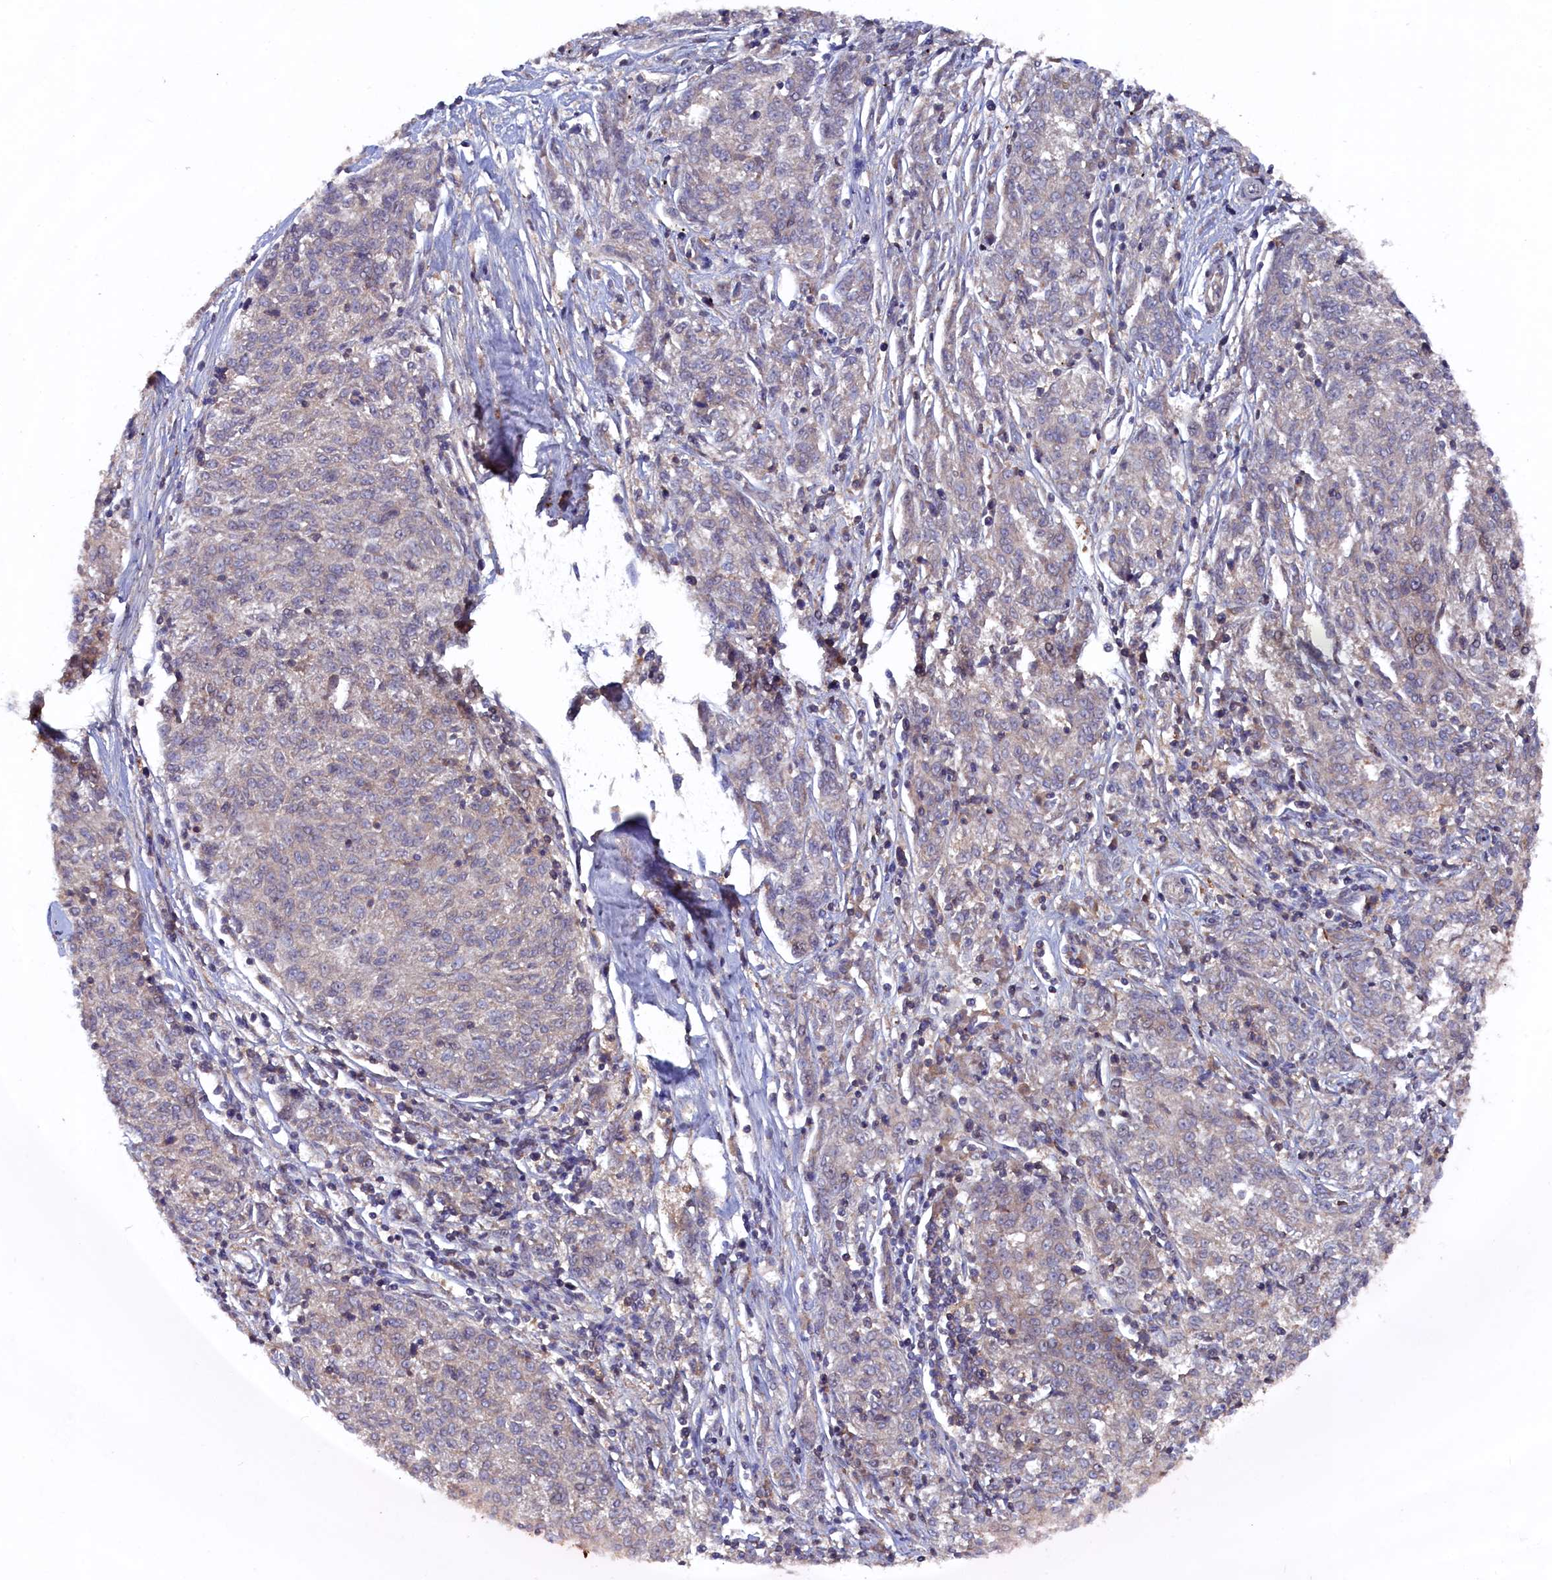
{"staining": {"intensity": "negative", "quantity": "none", "location": "none"}, "tissue": "melanoma", "cell_type": "Tumor cells", "image_type": "cancer", "snomed": [{"axis": "morphology", "description": "Malignant melanoma, NOS"}, {"axis": "topography", "description": "Skin"}], "caption": "Protein analysis of malignant melanoma shows no significant positivity in tumor cells.", "gene": "TMC5", "patient": {"sex": "female", "age": 72}}